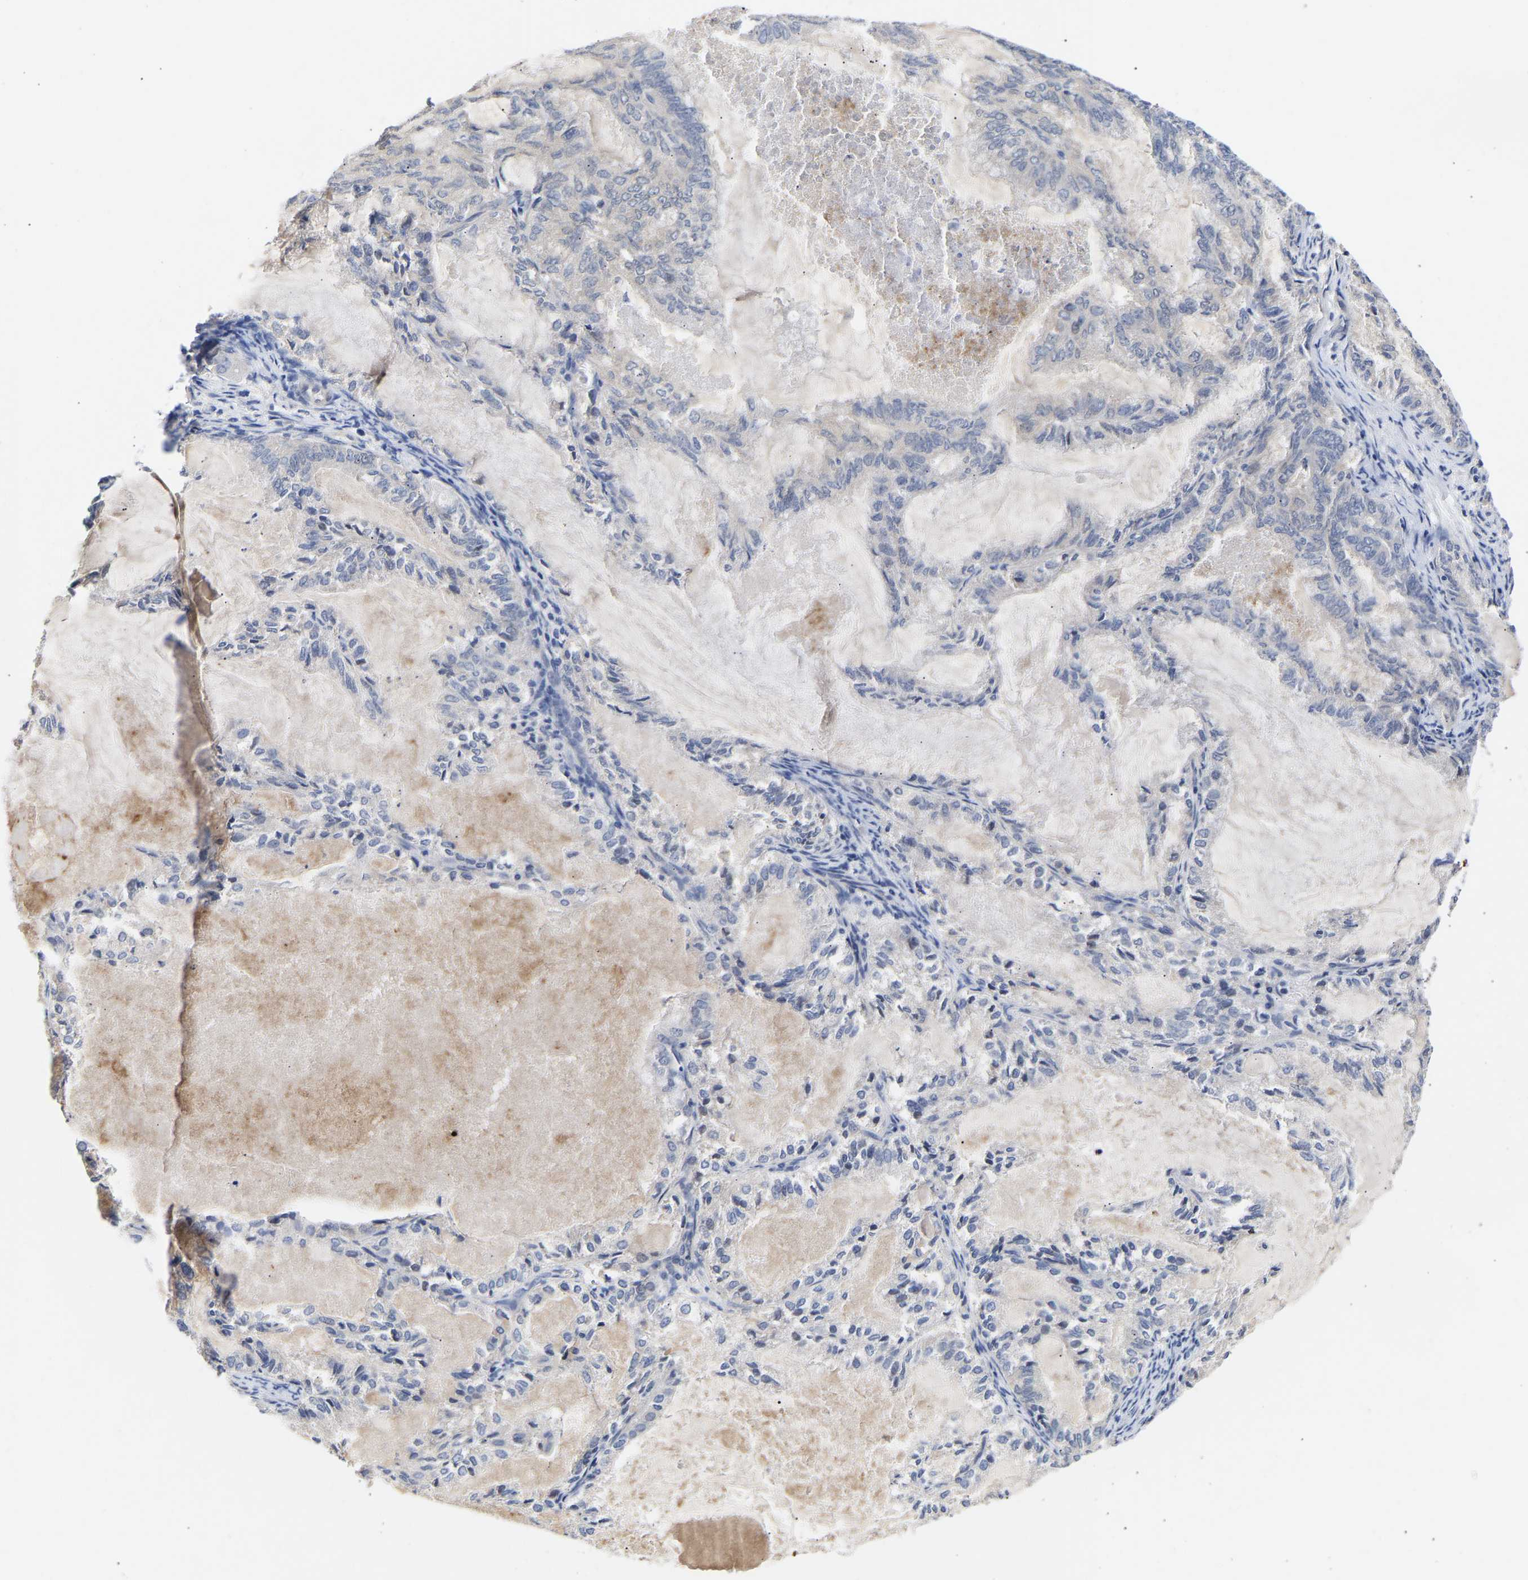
{"staining": {"intensity": "negative", "quantity": "none", "location": "none"}, "tissue": "endometrial cancer", "cell_type": "Tumor cells", "image_type": "cancer", "snomed": [{"axis": "morphology", "description": "Adenocarcinoma, NOS"}, {"axis": "topography", "description": "Endometrium"}], "caption": "Tumor cells show no significant protein staining in endometrial adenocarcinoma.", "gene": "KASH5", "patient": {"sex": "female", "age": 86}}